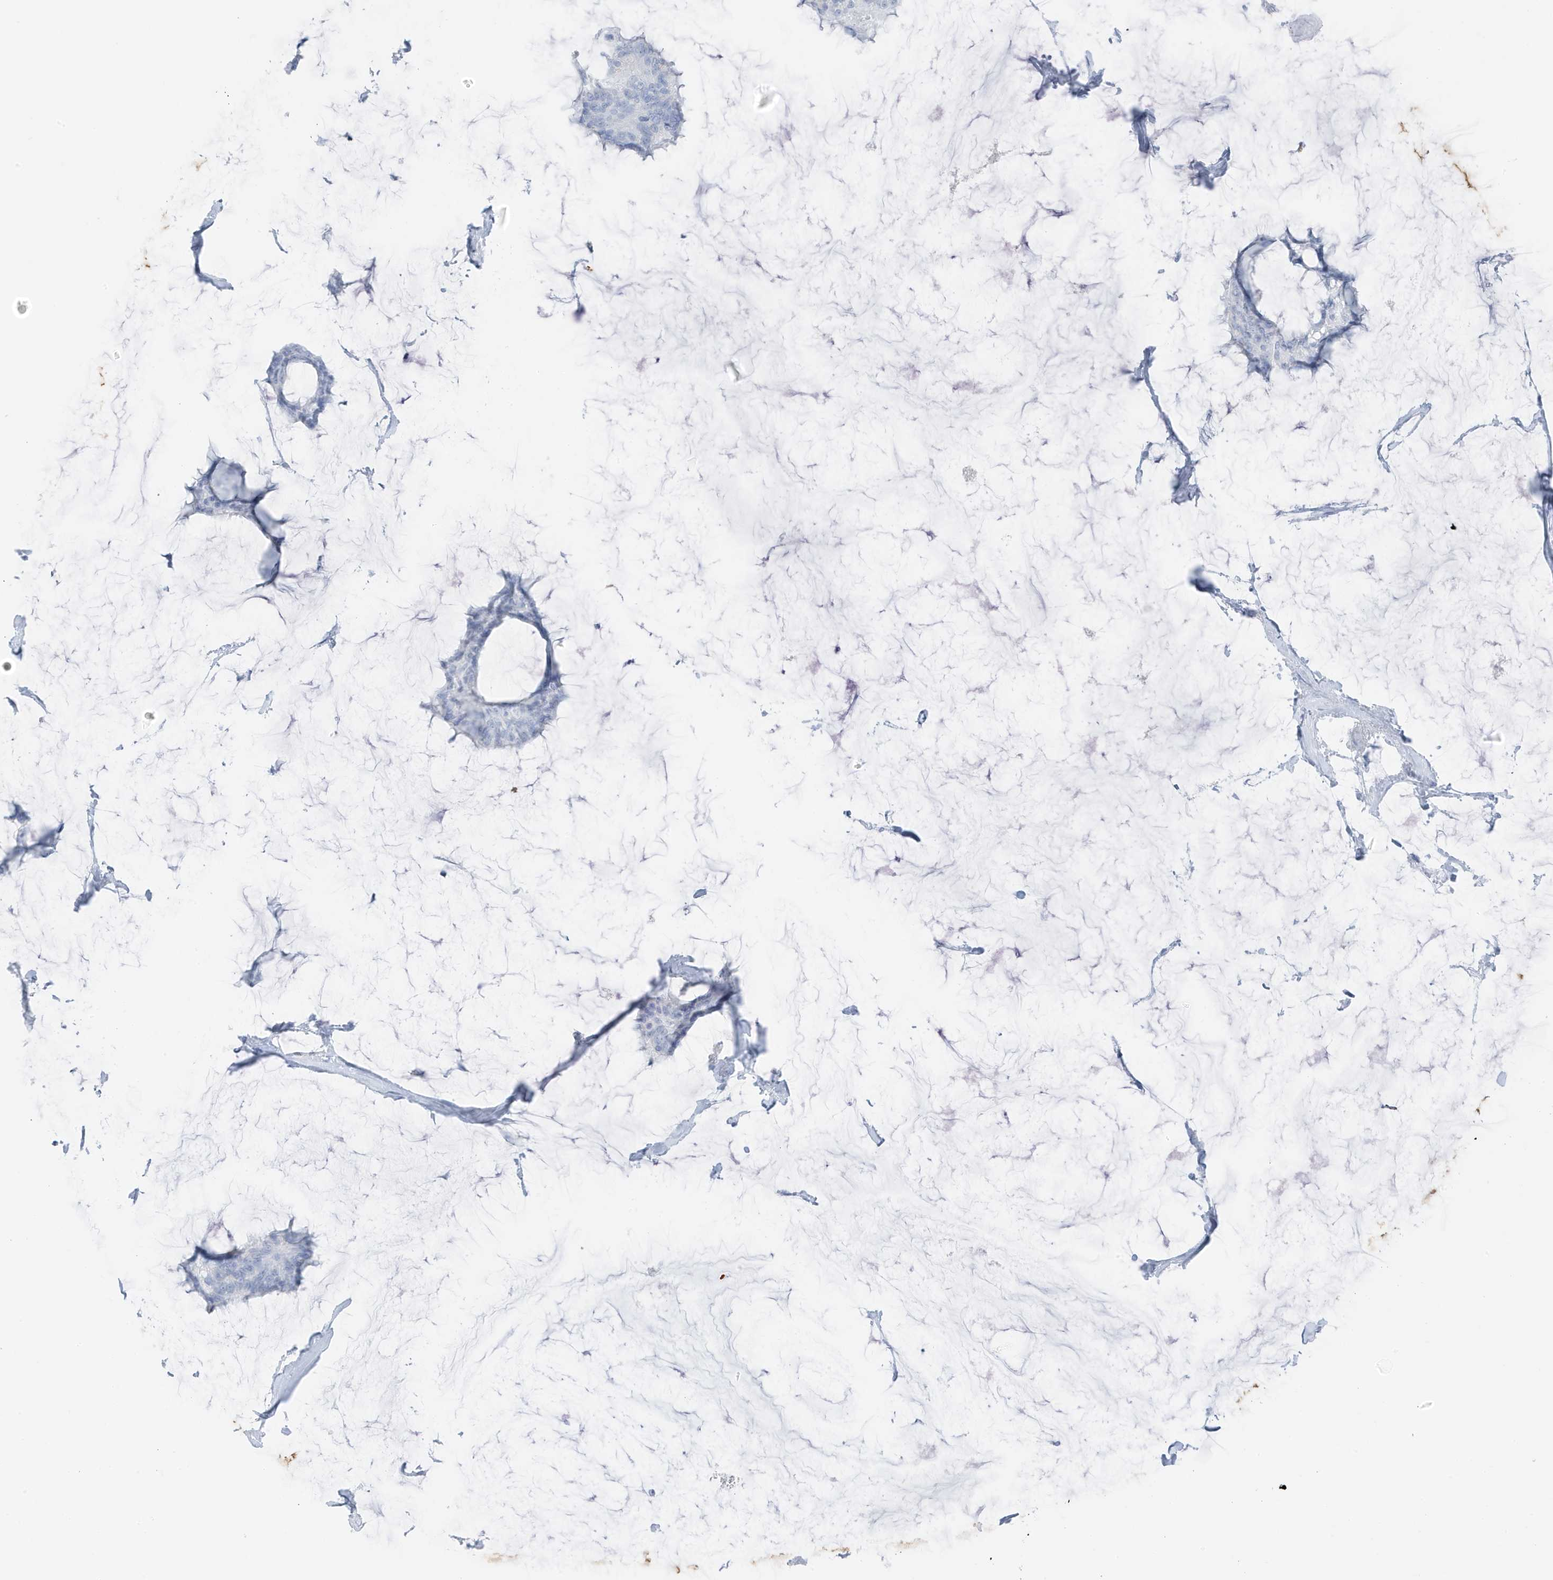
{"staining": {"intensity": "negative", "quantity": "none", "location": "none"}, "tissue": "breast cancer", "cell_type": "Tumor cells", "image_type": "cancer", "snomed": [{"axis": "morphology", "description": "Duct carcinoma"}, {"axis": "topography", "description": "Breast"}], "caption": "This is a histopathology image of immunohistochemistry staining of breast invasive ductal carcinoma, which shows no expression in tumor cells.", "gene": "ZFP64", "patient": {"sex": "female", "age": 93}}